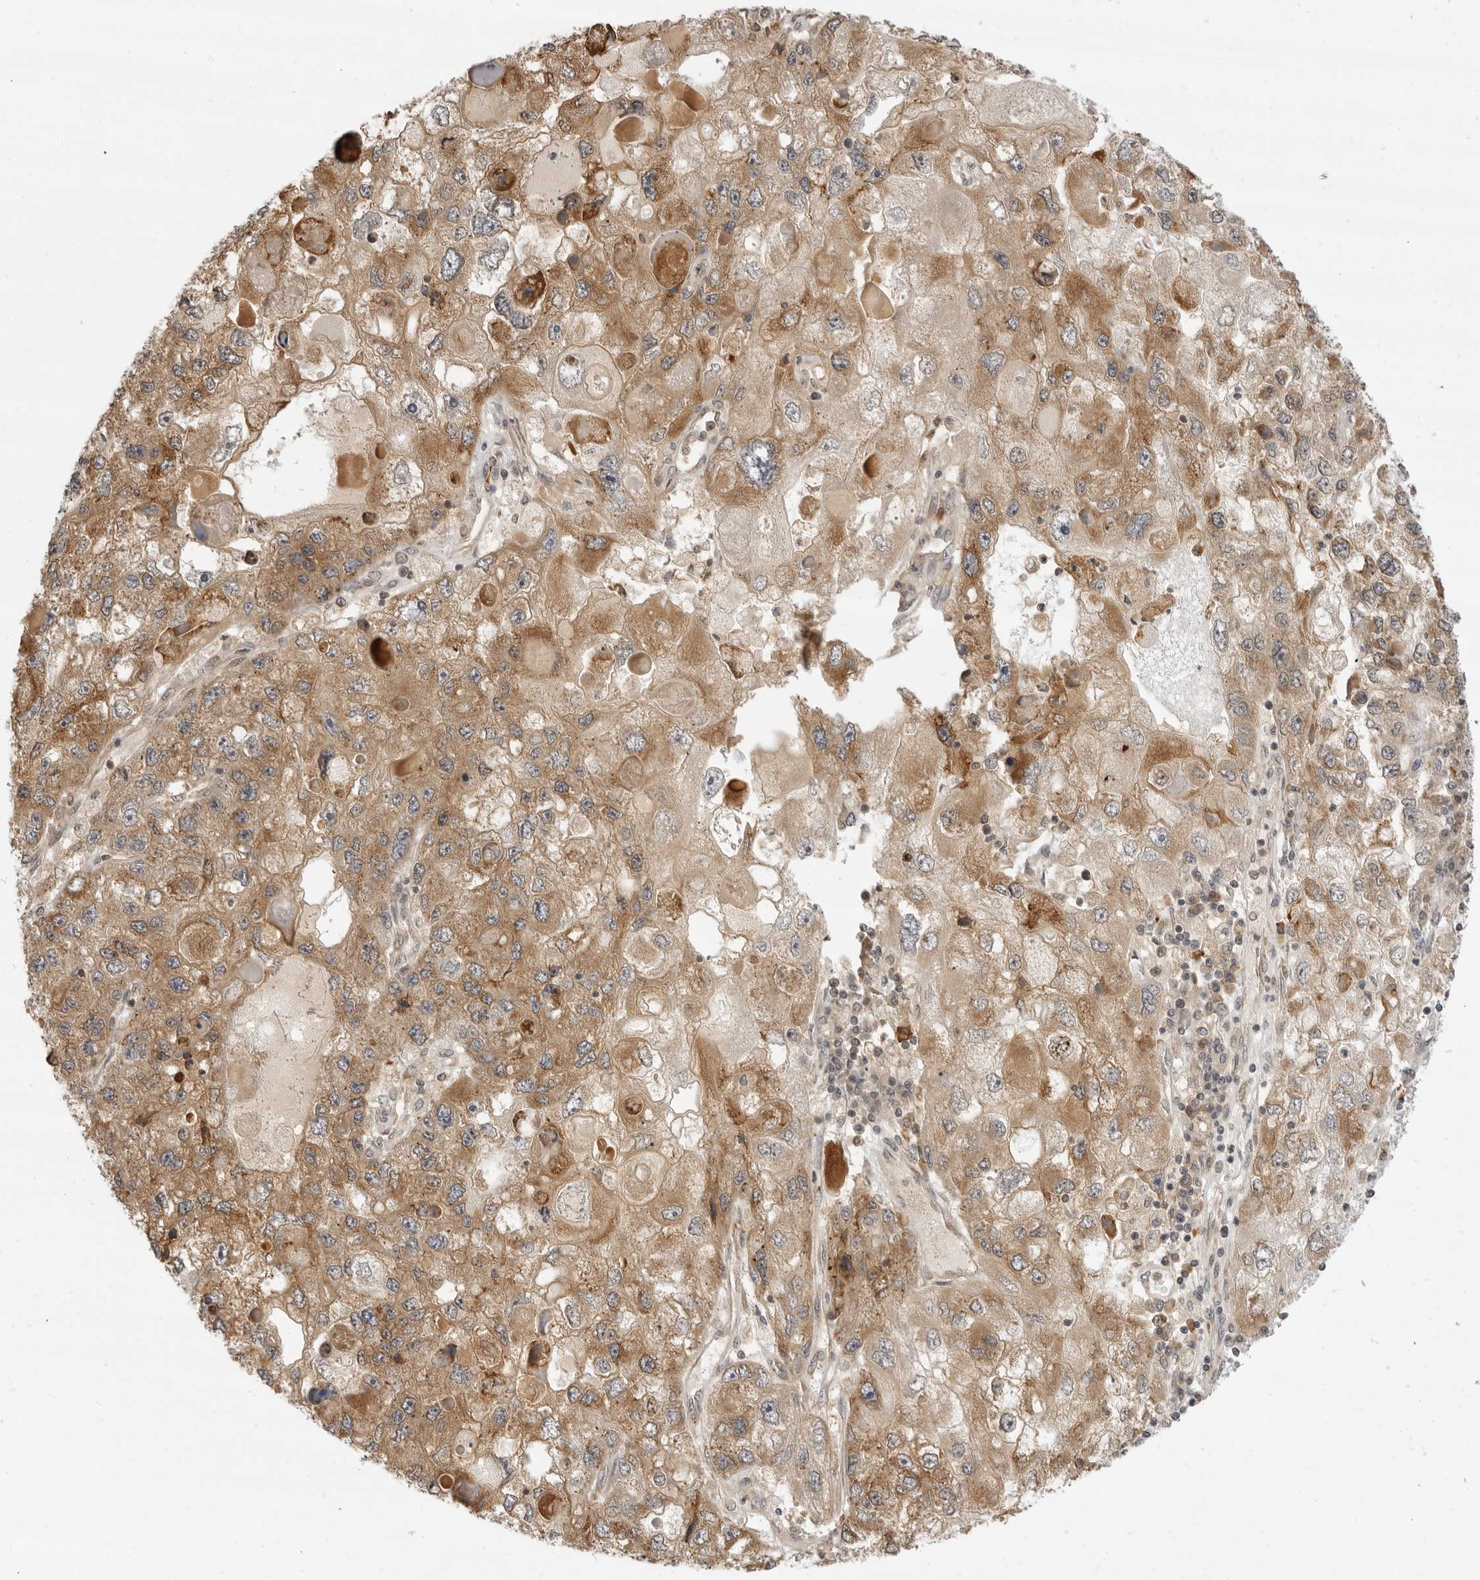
{"staining": {"intensity": "moderate", "quantity": ">75%", "location": "cytoplasmic/membranous"}, "tissue": "endometrial cancer", "cell_type": "Tumor cells", "image_type": "cancer", "snomed": [{"axis": "morphology", "description": "Adenocarcinoma, NOS"}, {"axis": "topography", "description": "Endometrium"}], "caption": "Immunohistochemical staining of endometrial adenocarcinoma exhibits medium levels of moderate cytoplasmic/membranous expression in about >75% of tumor cells.", "gene": "PRRC2A", "patient": {"sex": "female", "age": 49}}